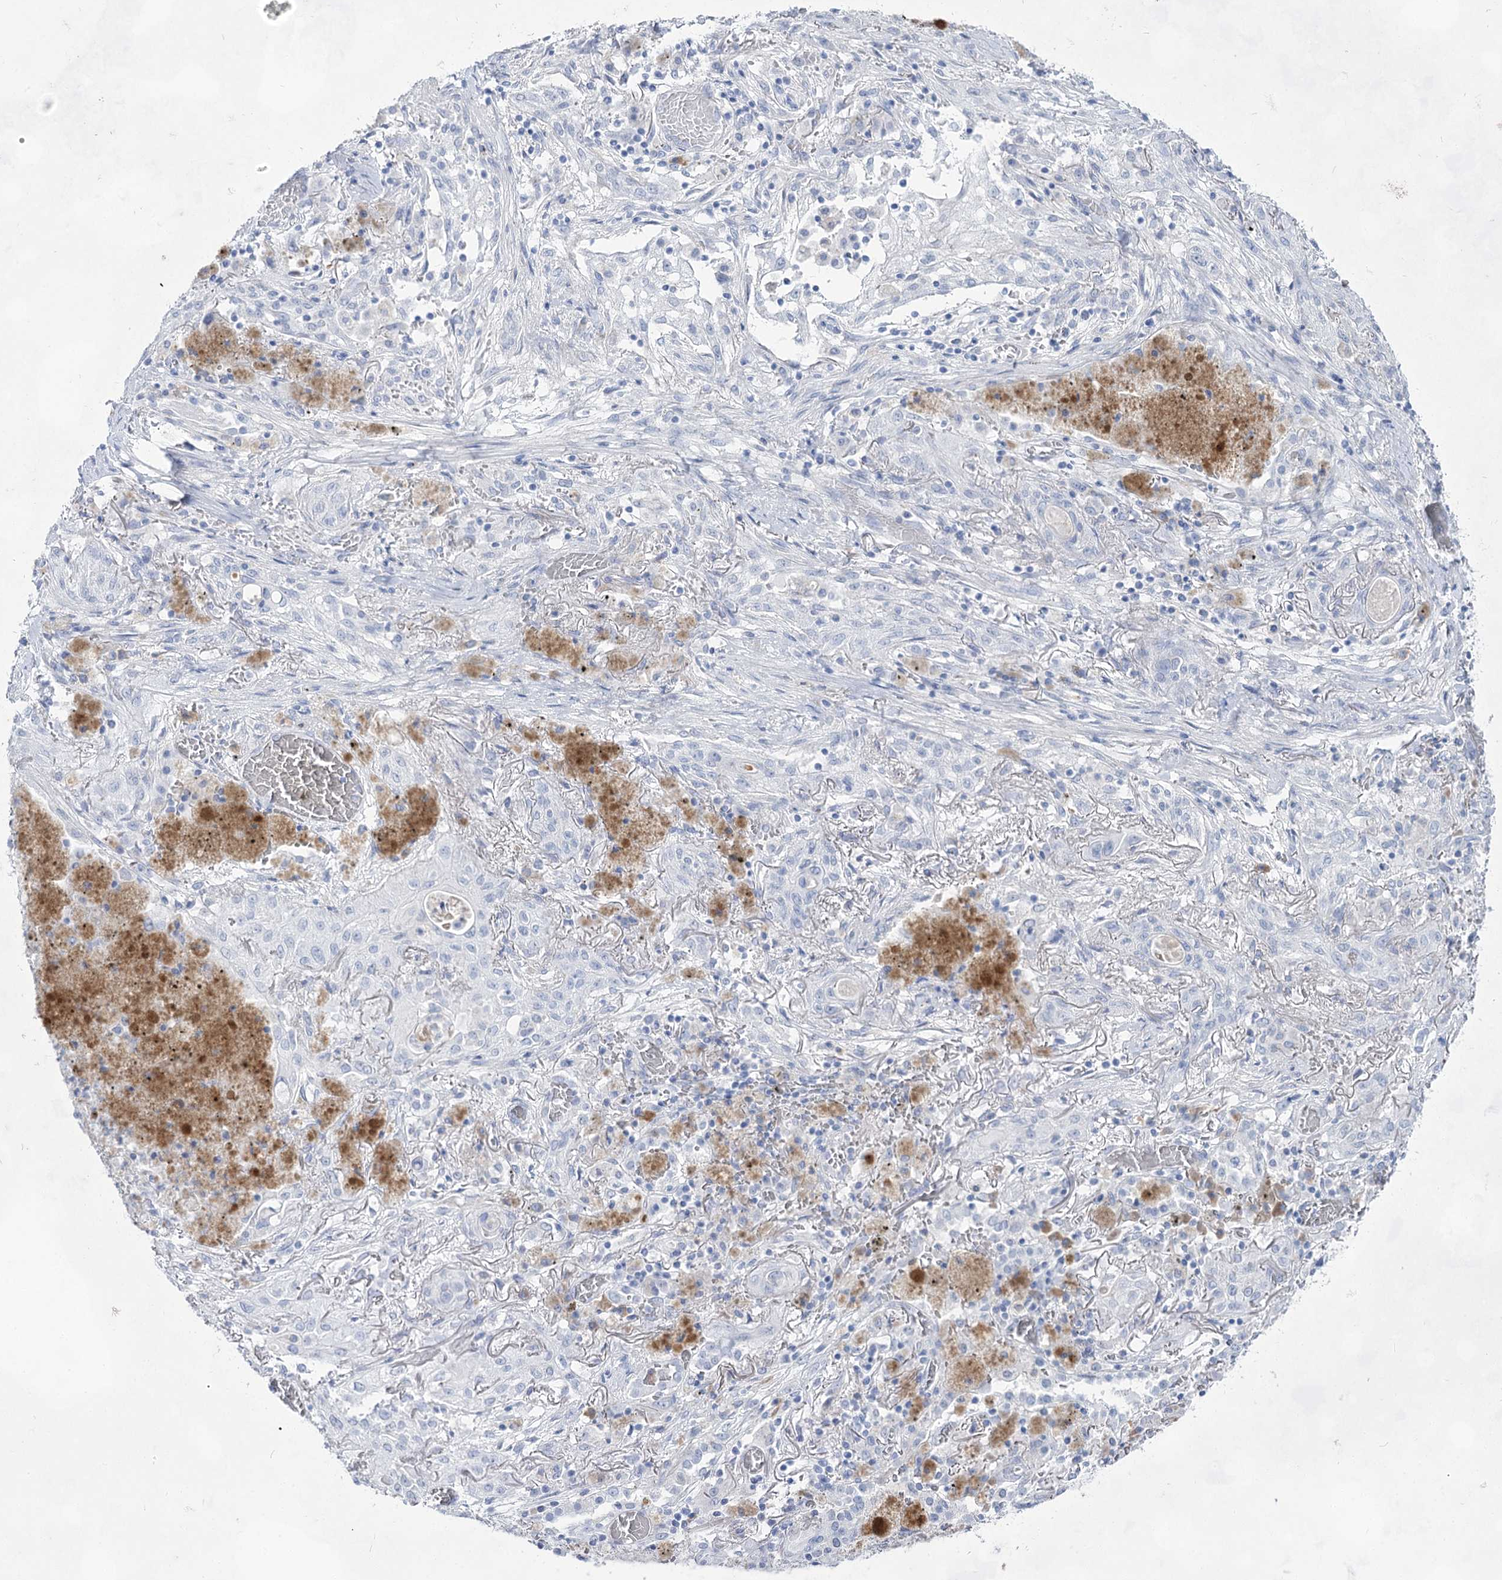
{"staining": {"intensity": "negative", "quantity": "none", "location": "none"}, "tissue": "lung cancer", "cell_type": "Tumor cells", "image_type": "cancer", "snomed": [{"axis": "morphology", "description": "Squamous cell carcinoma, NOS"}, {"axis": "topography", "description": "Lung"}], "caption": "Immunohistochemistry of human squamous cell carcinoma (lung) exhibits no positivity in tumor cells.", "gene": "ACRV1", "patient": {"sex": "female", "age": 47}}